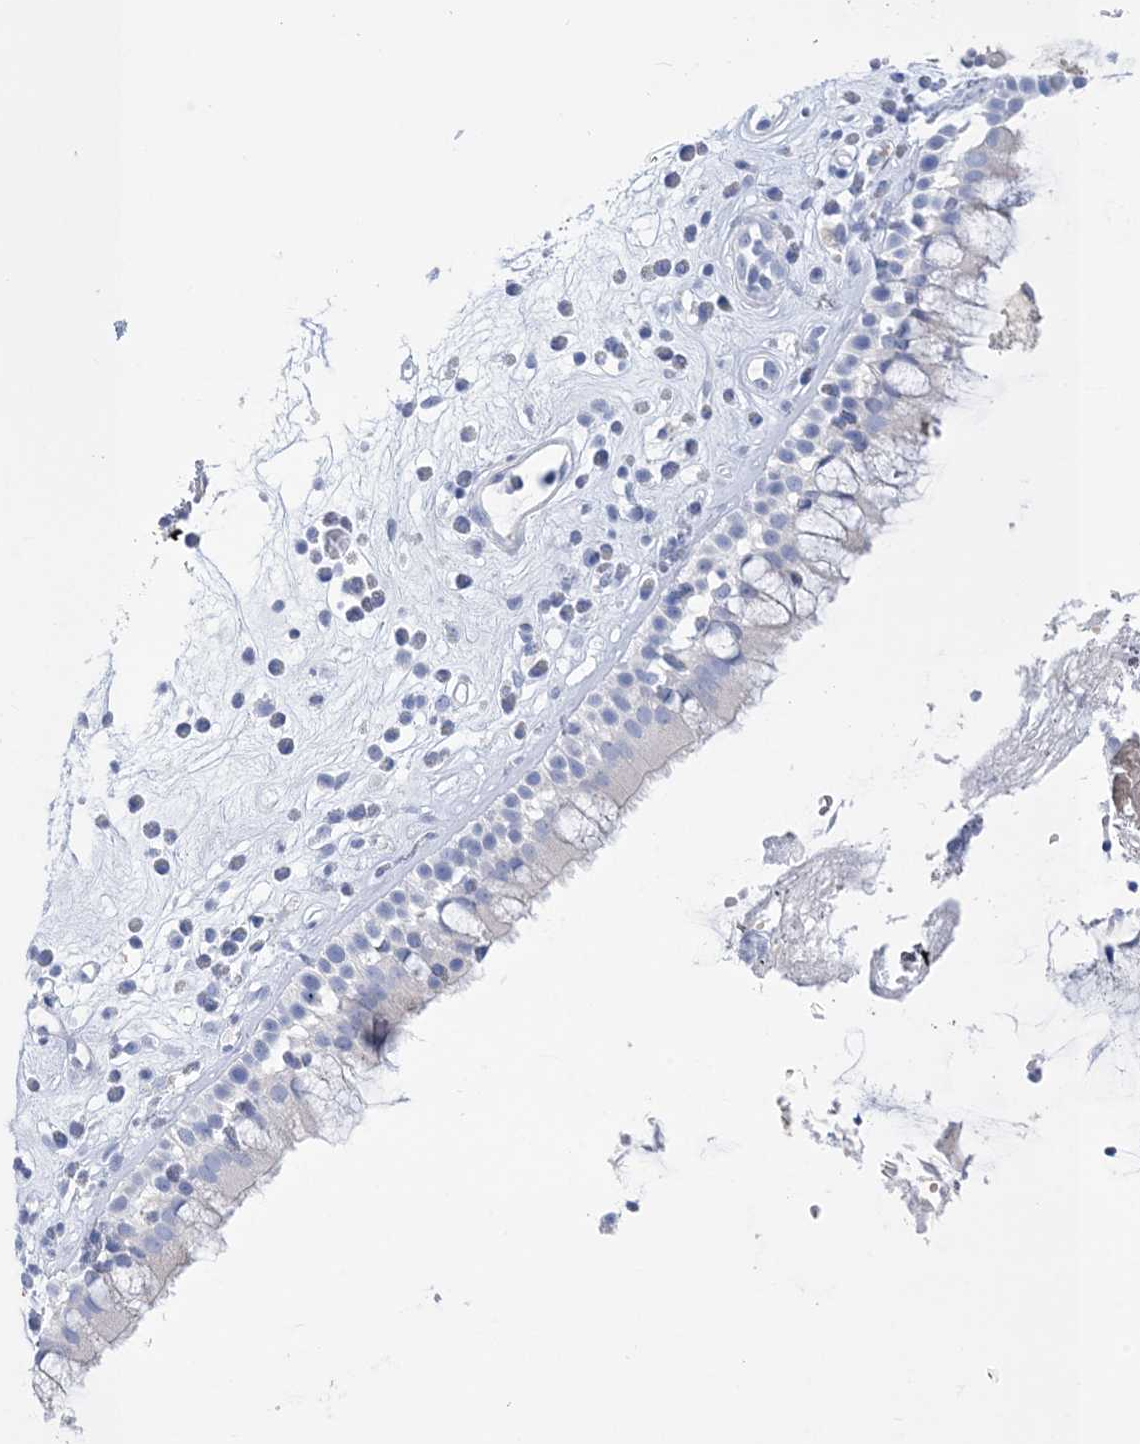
{"staining": {"intensity": "negative", "quantity": "none", "location": "none"}, "tissue": "nasopharynx", "cell_type": "Respiratory epithelial cells", "image_type": "normal", "snomed": [{"axis": "morphology", "description": "Normal tissue, NOS"}, {"axis": "morphology", "description": "Inflammation, NOS"}, {"axis": "topography", "description": "Nasopharynx"}], "caption": "Immunohistochemistry (IHC) histopathology image of benign nasopharynx: human nasopharynx stained with DAB (3,3'-diaminobenzidine) displays no significant protein positivity in respiratory epithelial cells.", "gene": "WDR74", "patient": {"sex": "male", "age": 29}}